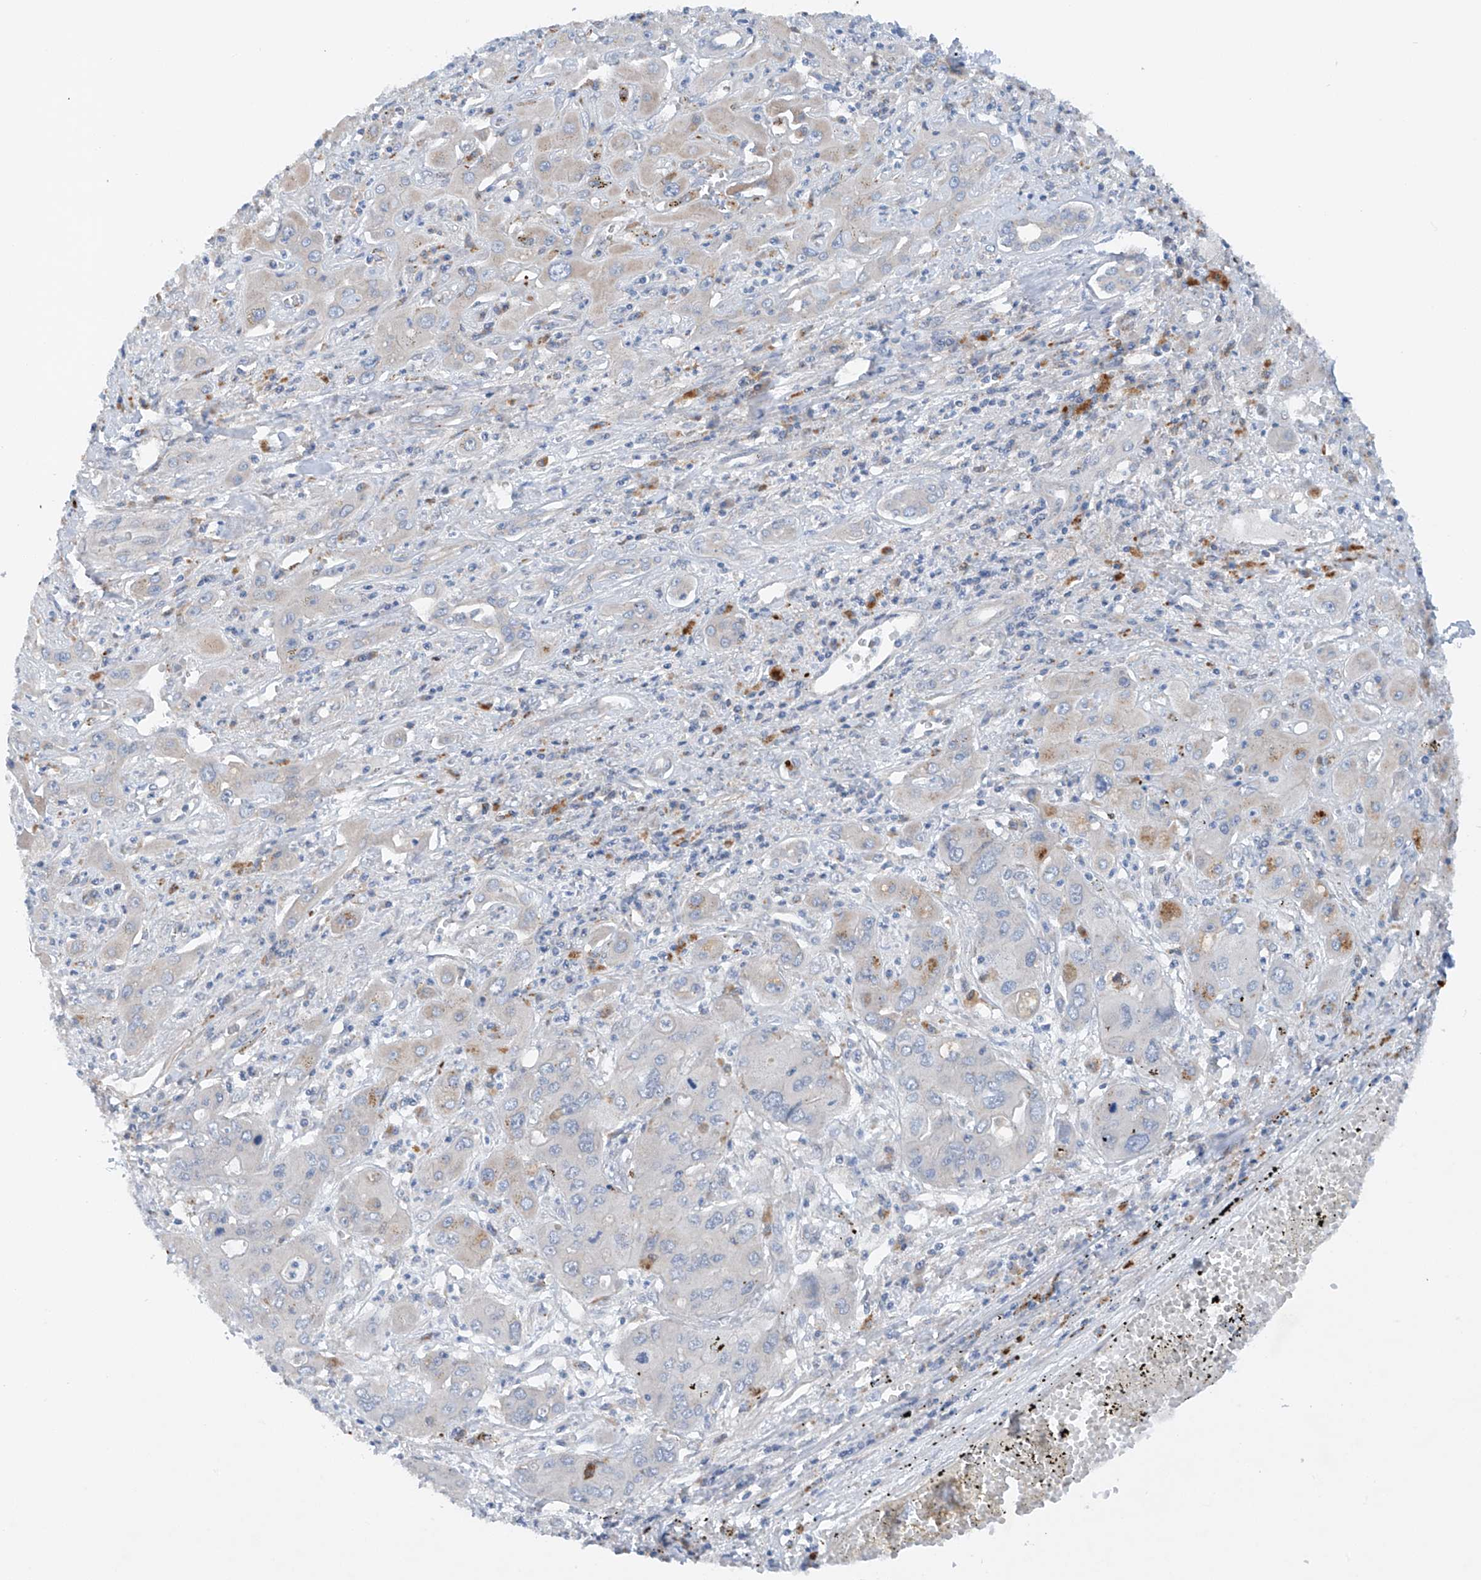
{"staining": {"intensity": "negative", "quantity": "none", "location": "none"}, "tissue": "liver cancer", "cell_type": "Tumor cells", "image_type": "cancer", "snomed": [{"axis": "morphology", "description": "Cholangiocarcinoma"}, {"axis": "topography", "description": "Liver"}], "caption": "Protein analysis of liver cancer (cholangiocarcinoma) shows no significant positivity in tumor cells.", "gene": "CEP85L", "patient": {"sex": "male", "age": 67}}